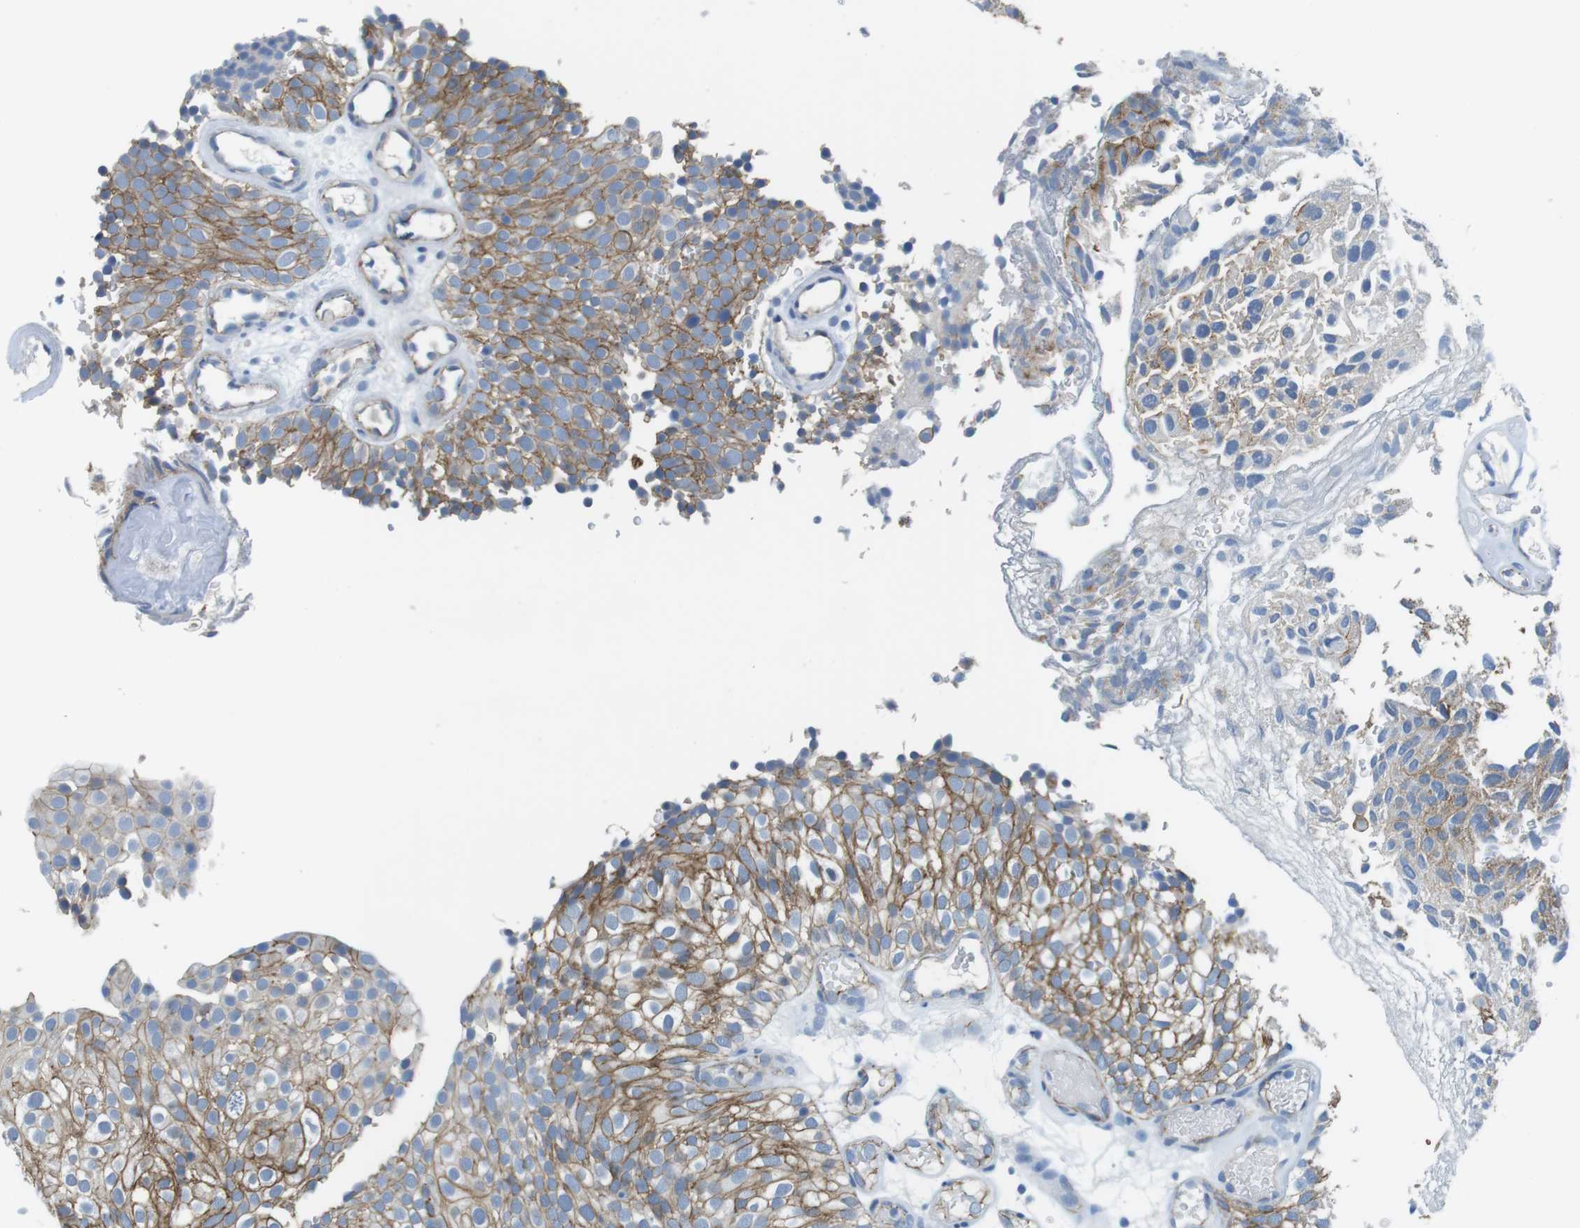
{"staining": {"intensity": "moderate", "quantity": ">75%", "location": "cytoplasmic/membranous"}, "tissue": "urothelial cancer", "cell_type": "Tumor cells", "image_type": "cancer", "snomed": [{"axis": "morphology", "description": "Urothelial carcinoma, Low grade"}, {"axis": "topography", "description": "Urinary bladder"}], "caption": "A medium amount of moderate cytoplasmic/membranous expression is present in approximately >75% of tumor cells in urothelial carcinoma (low-grade) tissue.", "gene": "SLC6A6", "patient": {"sex": "male", "age": 78}}